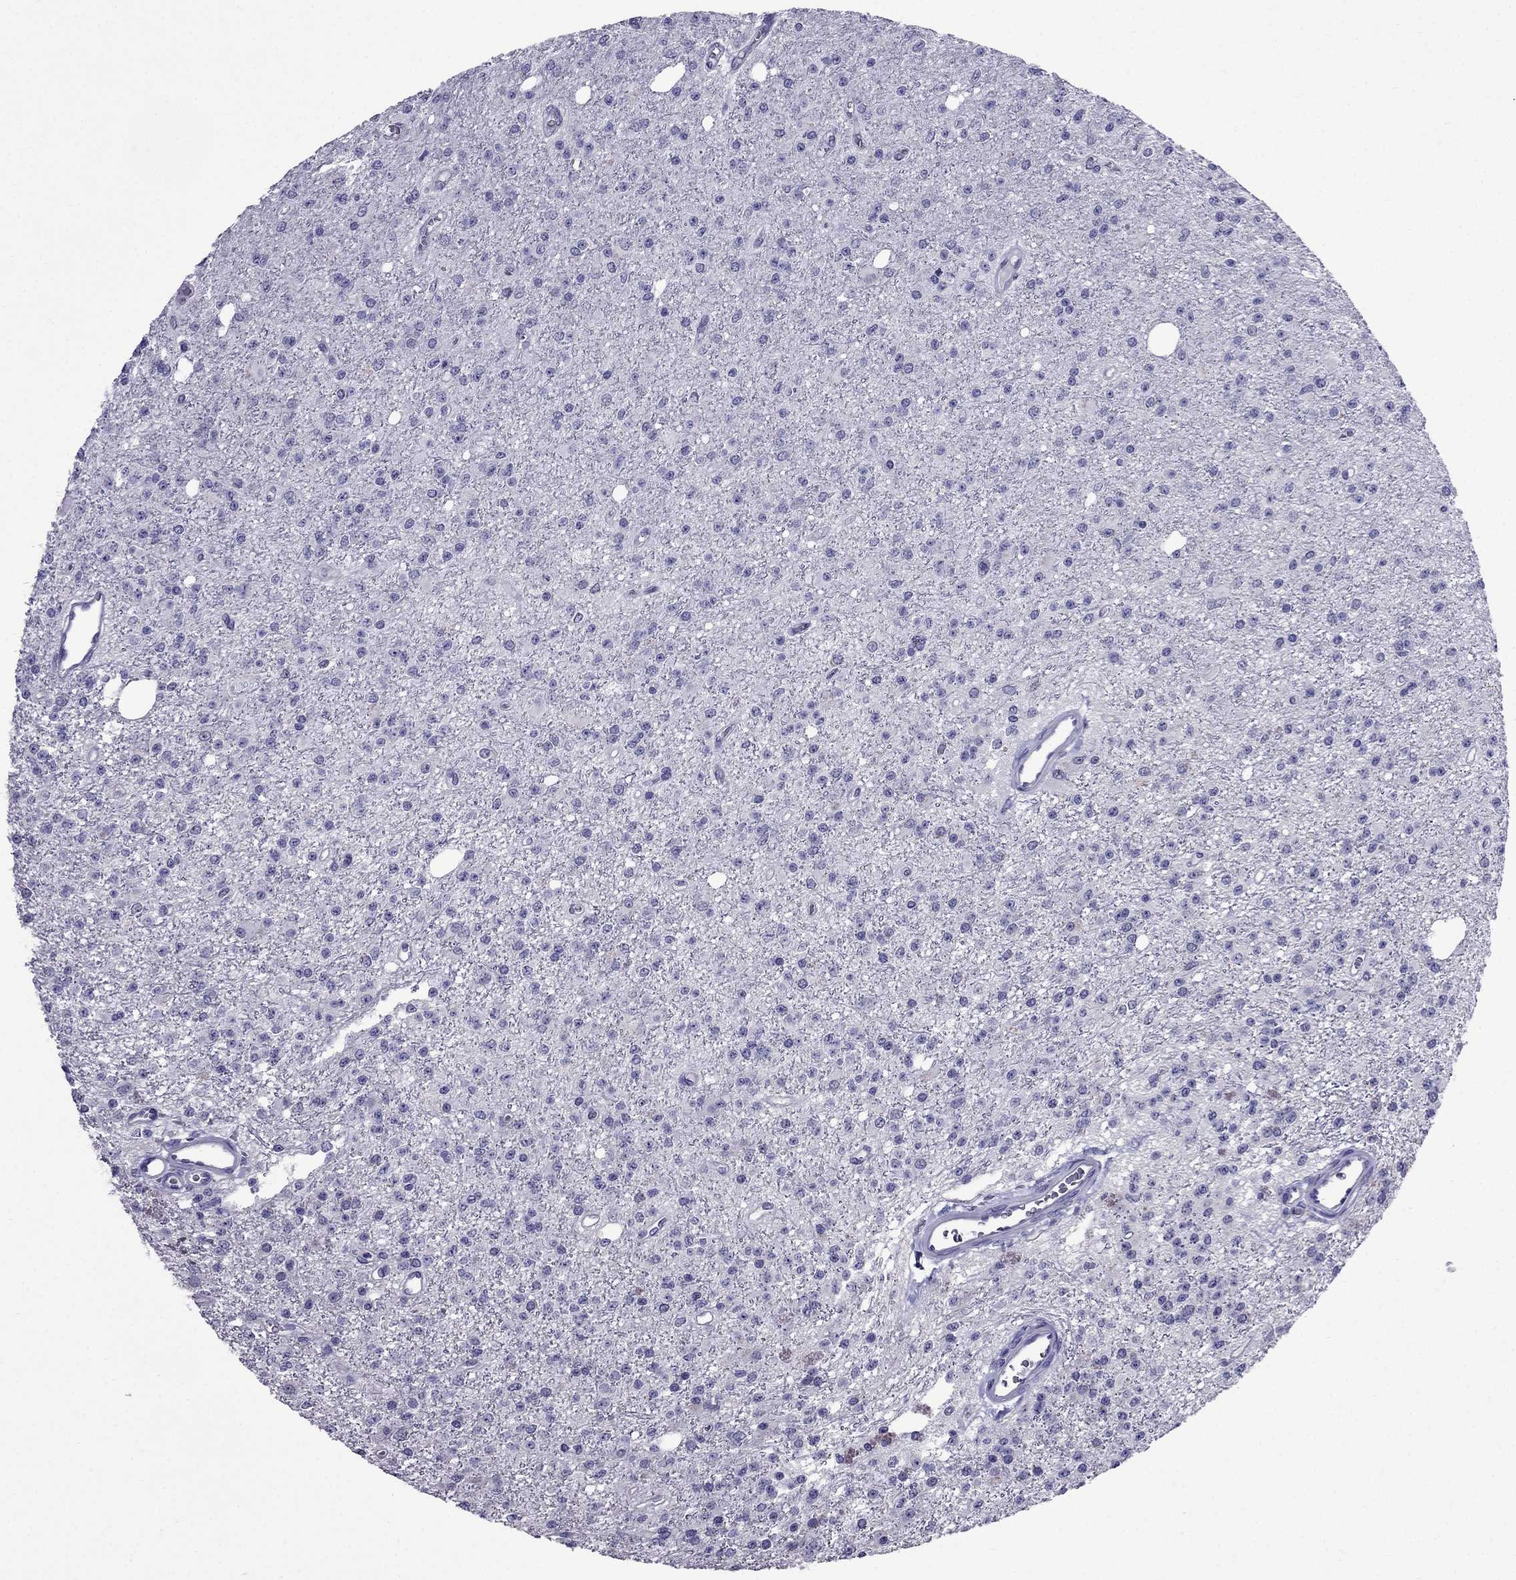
{"staining": {"intensity": "negative", "quantity": "none", "location": "none"}, "tissue": "glioma", "cell_type": "Tumor cells", "image_type": "cancer", "snomed": [{"axis": "morphology", "description": "Glioma, malignant, Low grade"}, {"axis": "topography", "description": "Brain"}], "caption": "Tumor cells show no significant staining in glioma. (DAB immunohistochemistry visualized using brightfield microscopy, high magnification).", "gene": "OLFM4", "patient": {"sex": "female", "age": 45}}